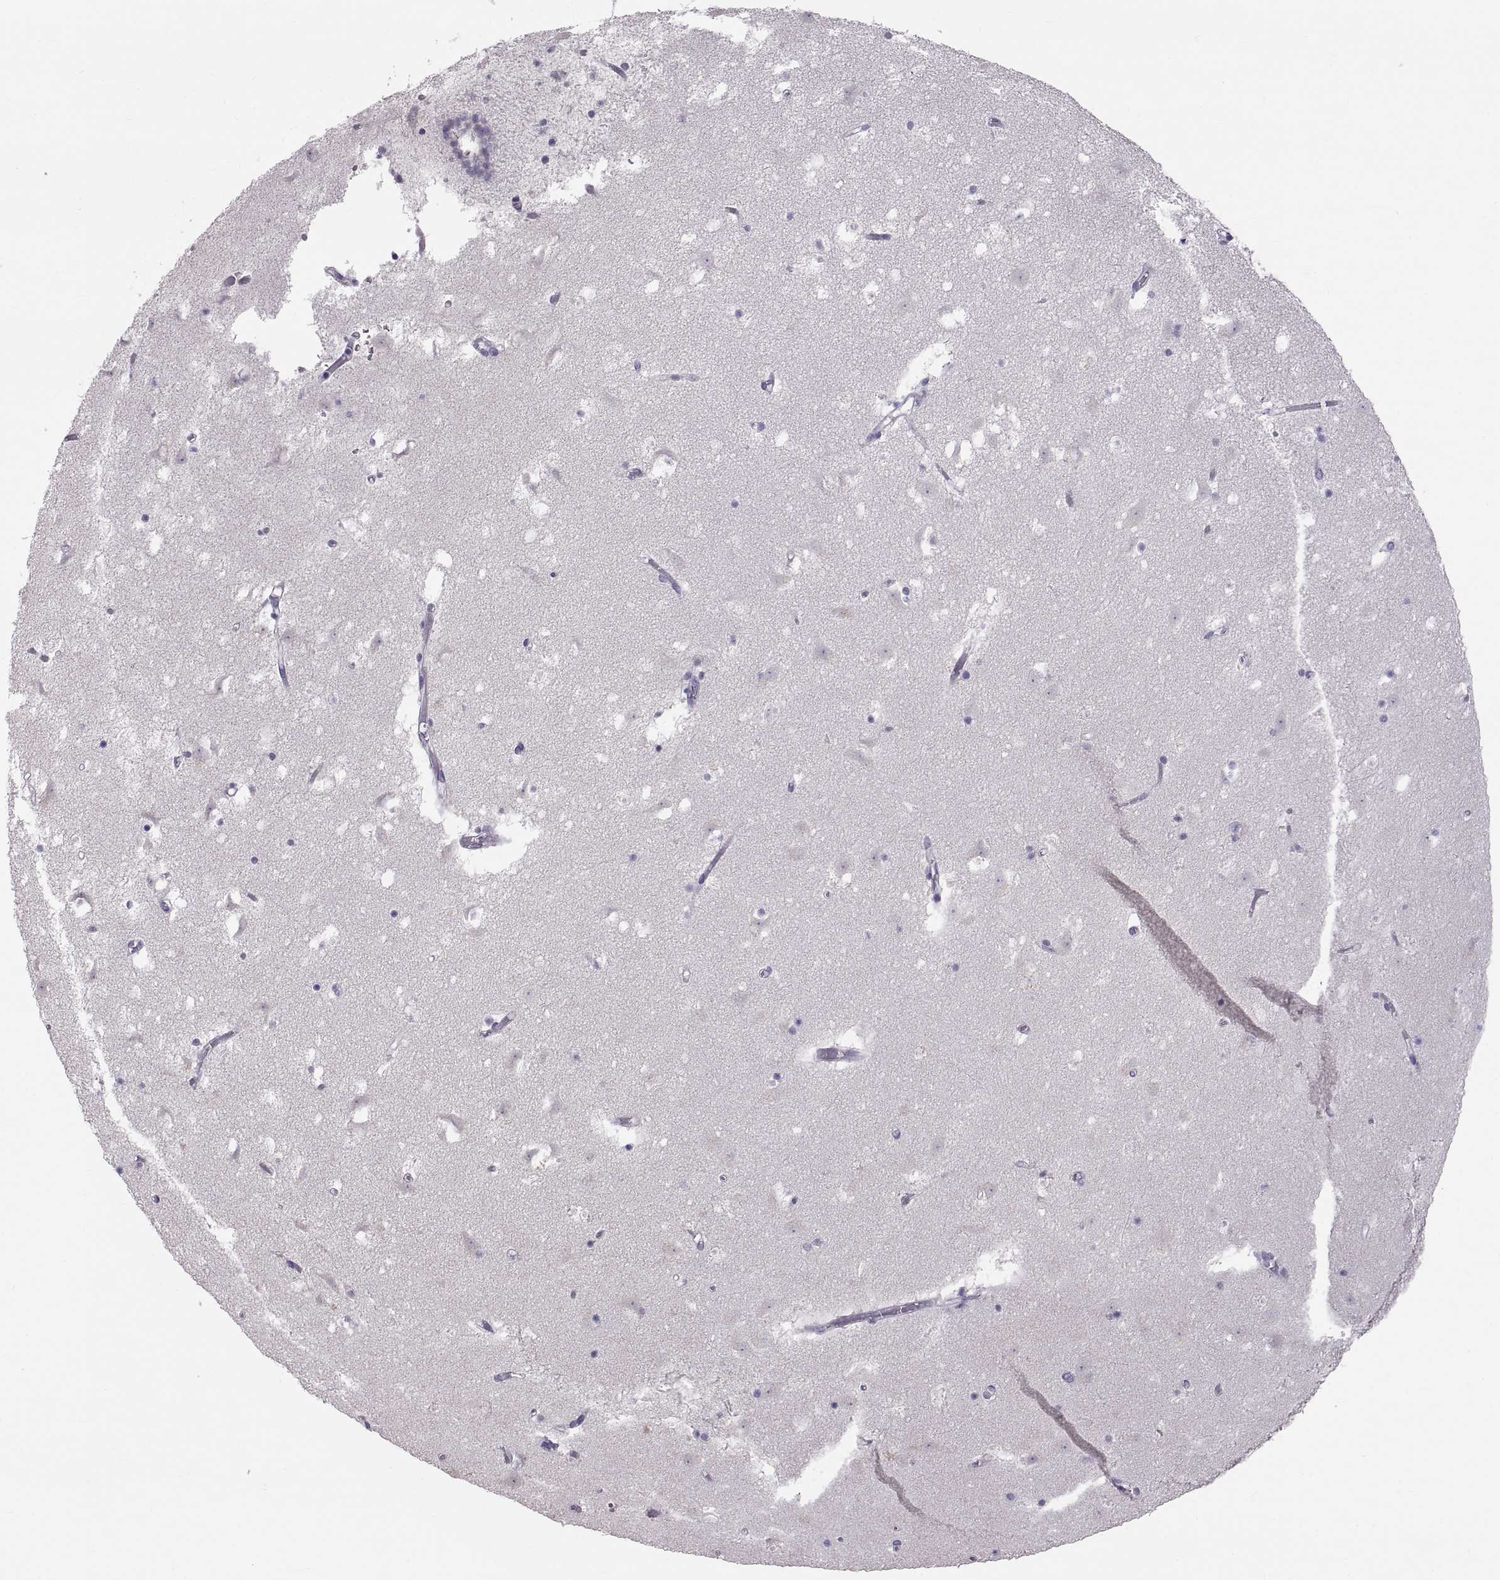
{"staining": {"intensity": "negative", "quantity": "none", "location": "none"}, "tissue": "caudate", "cell_type": "Glial cells", "image_type": "normal", "snomed": [{"axis": "morphology", "description": "Normal tissue, NOS"}, {"axis": "topography", "description": "Lateral ventricle wall"}], "caption": "Human caudate stained for a protein using immunohistochemistry shows no positivity in glial cells.", "gene": "WBP2NL", "patient": {"sex": "female", "age": 42}}